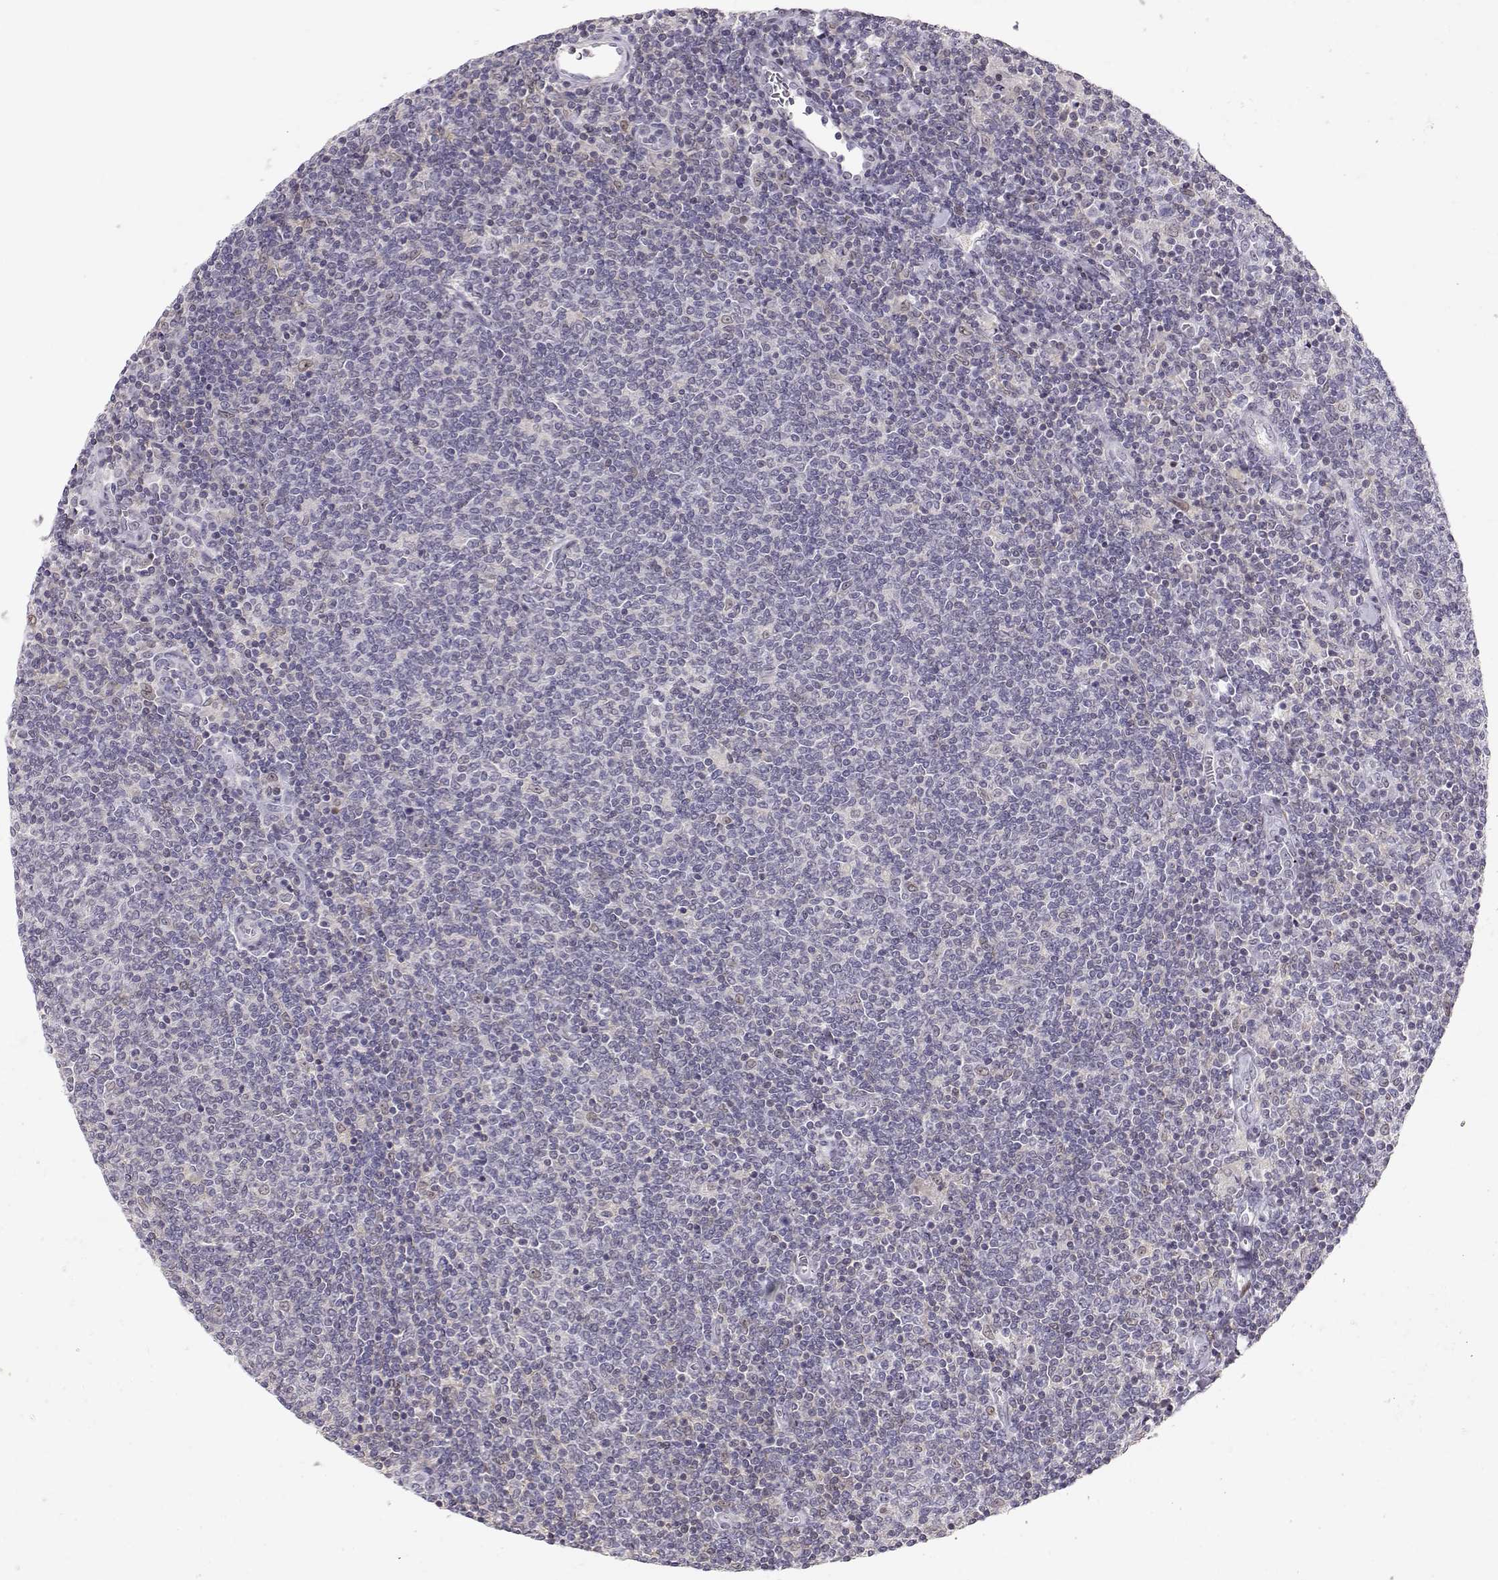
{"staining": {"intensity": "negative", "quantity": "none", "location": "none"}, "tissue": "lymphoma", "cell_type": "Tumor cells", "image_type": "cancer", "snomed": [{"axis": "morphology", "description": "Malignant lymphoma, non-Hodgkin's type, Low grade"}, {"axis": "topography", "description": "Lymph node"}], "caption": "Immunohistochemistry (IHC) image of neoplastic tissue: malignant lymphoma, non-Hodgkin's type (low-grade) stained with DAB displays no significant protein staining in tumor cells. The staining was performed using DAB (3,3'-diaminobenzidine) to visualize the protein expression in brown, while the nuclei were stained in blue with hematoxylin (Magnification: 20x).", "gene": "TEPP", "patient": {"sex": "male", "age": 52}}